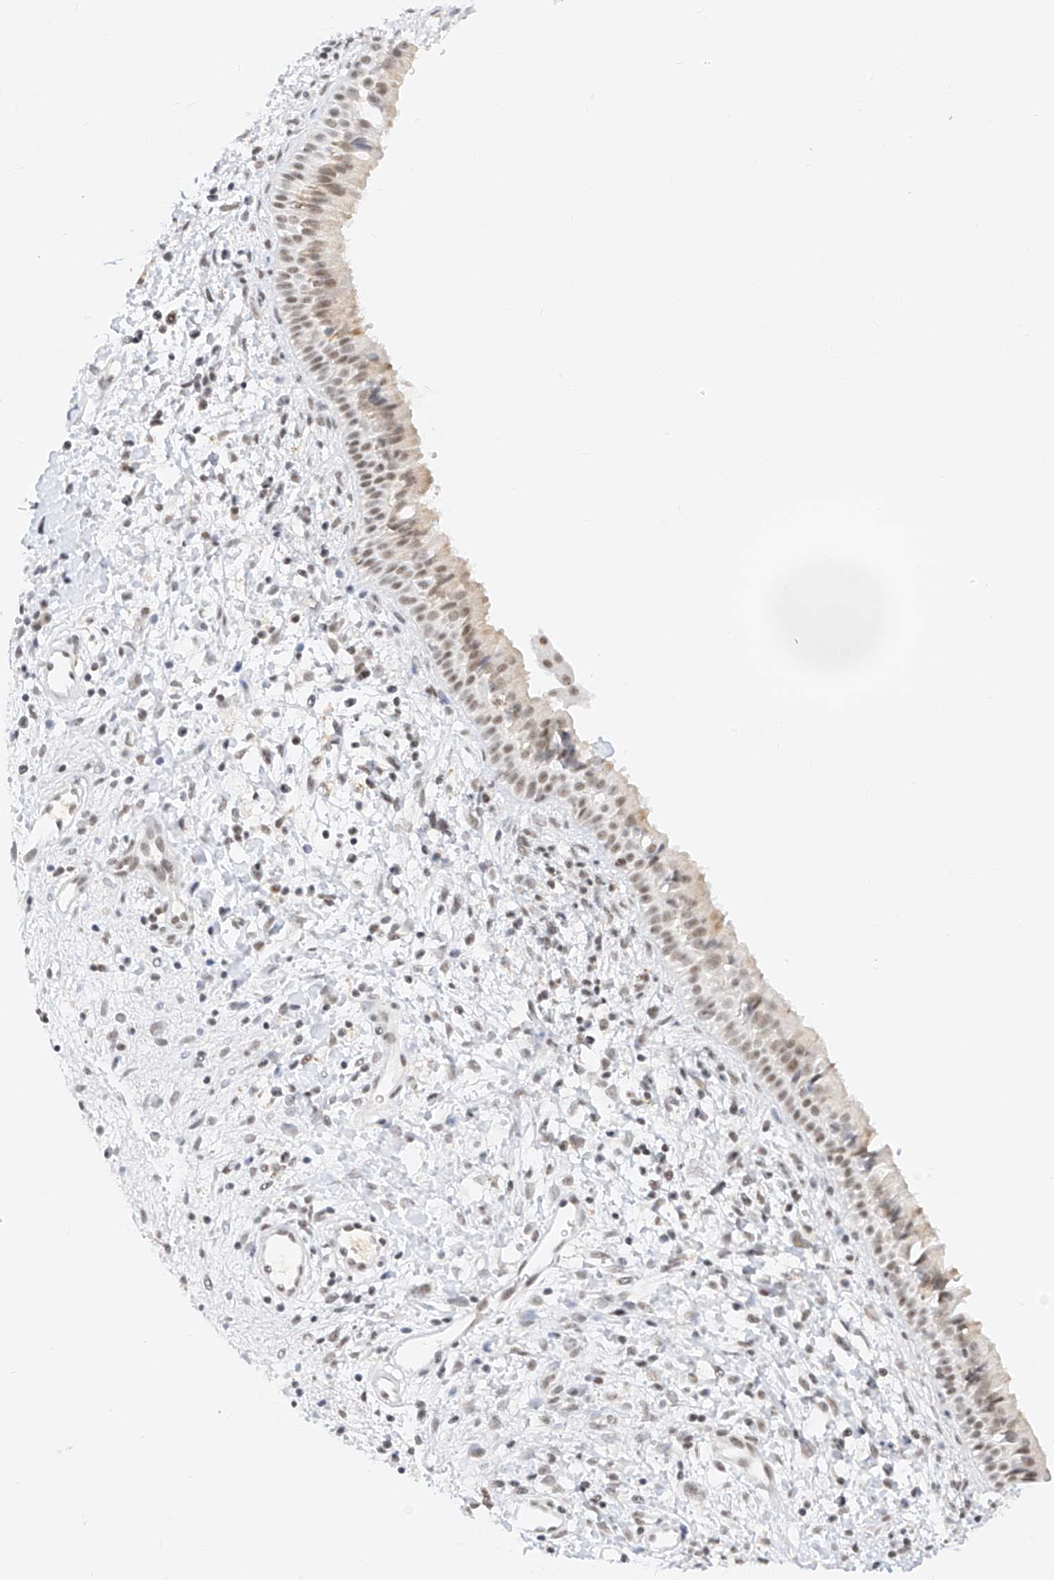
{"staining": {"intensity": "moderate", "quantity": ">75%", "location": "nuclear"}, "tissue": "nasopharynx", "cell_type": "Respiratory epithelial cells", "image_type": "normal", "snomed": [{"axis": "morphology", "description": "Normal tissue, NOS"}, {"axis": "topography", "description": "Nasopharynx"}], "caption": "This is a micrograph of immunohistochemistry (IHC) staining of unremarkable nasopharynx, which shows moderate staining in the nuclear of respiratory epithelial cells.", "gene": "NRF1", "patient": {"sex": "male", "age": 22}}